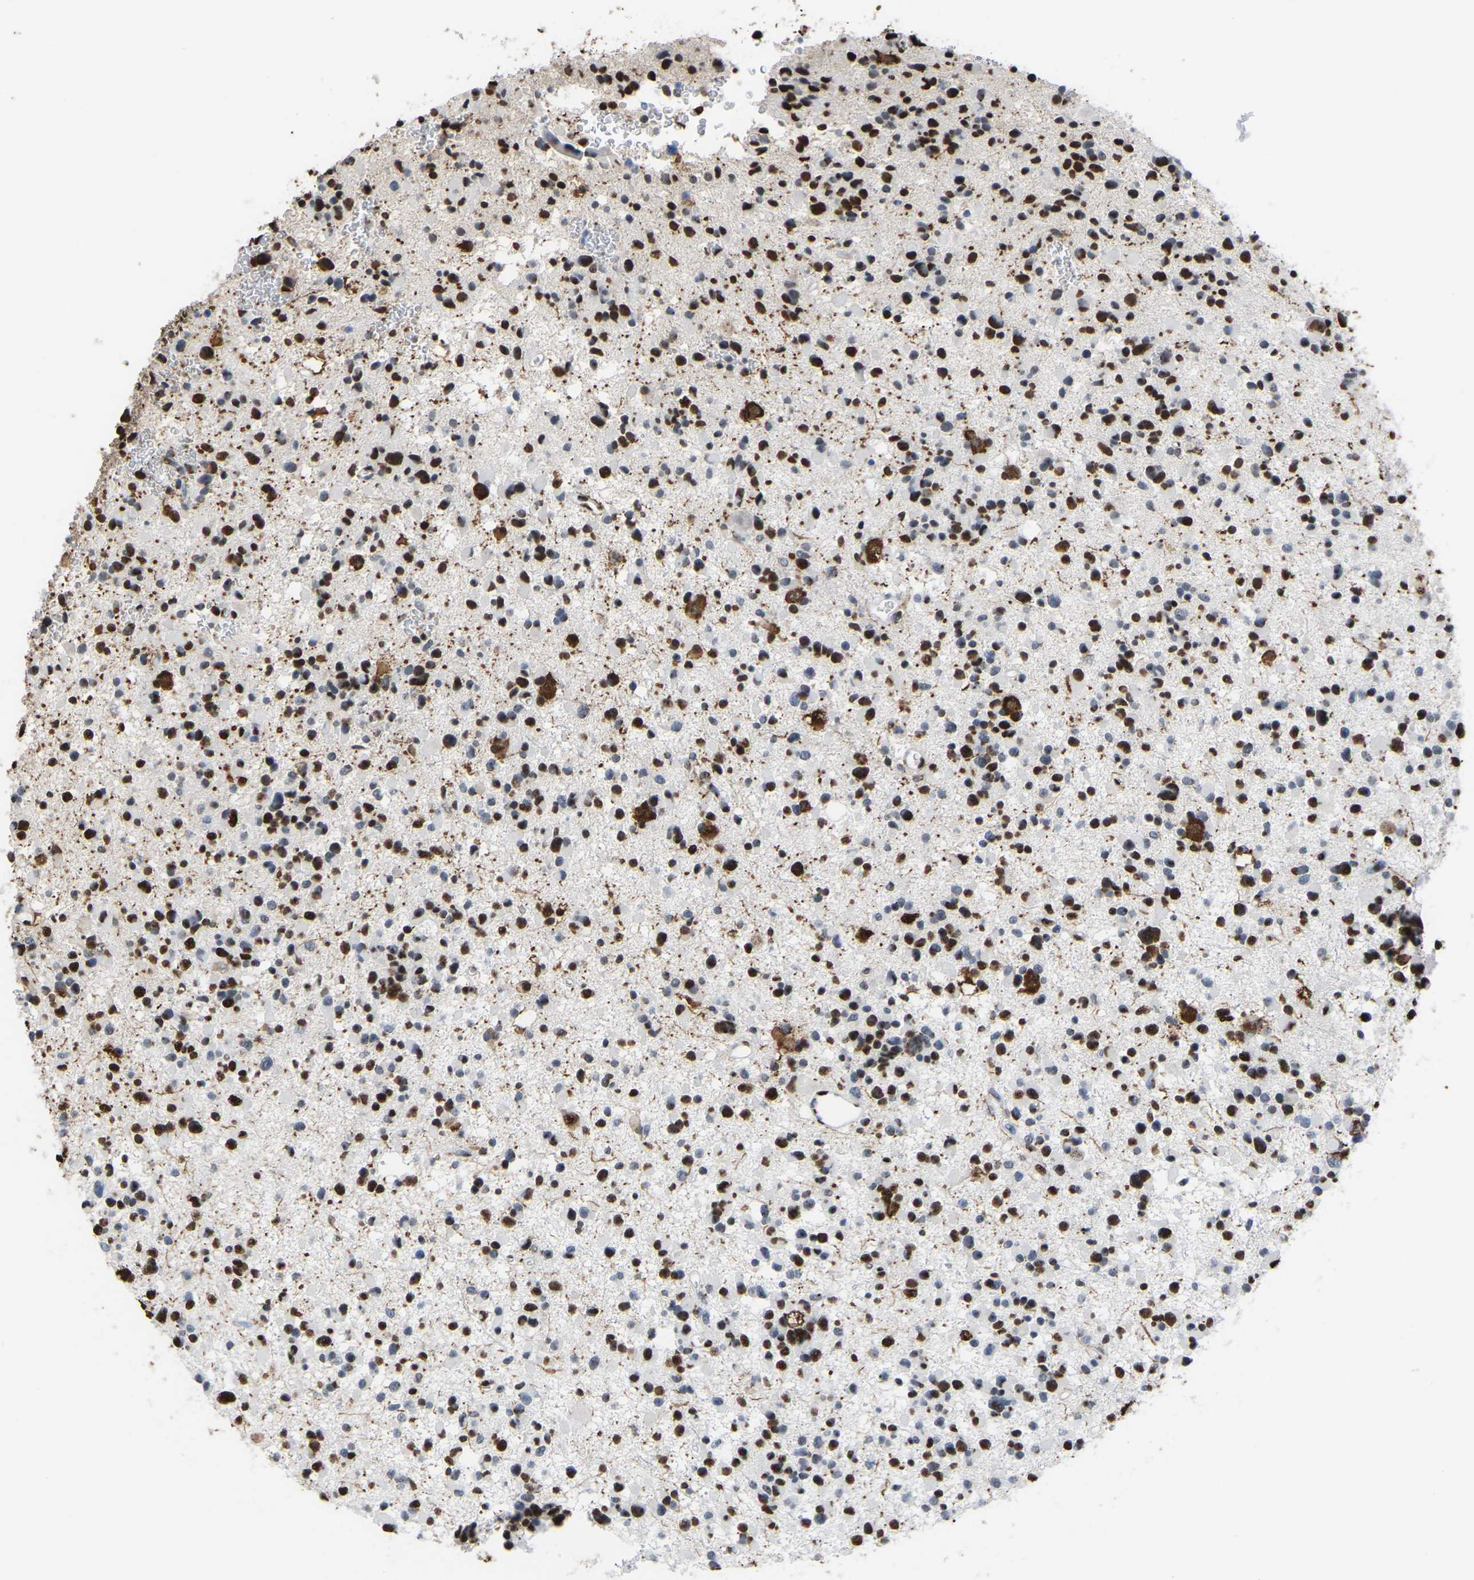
{"staining": {"intensity": "strong", "quantity": "25%-75%", "location": "nuclear"}, "tissue": "glioma", "cell_type": "Tumor cells", "image_type": "cancer", "snomed": [{"axis": "morphology", "description": "Glioma, malignant, Low grade"}, {"axis": "topography", "description": "Brain"}], "caption": "Glioma tissue shows strong nuclear expression in approximately 25%-75% of tumor cells, visualized by immunohistochemistry.", "gene": "RBL2", "patient": {"sex": "female", "age": 22}}